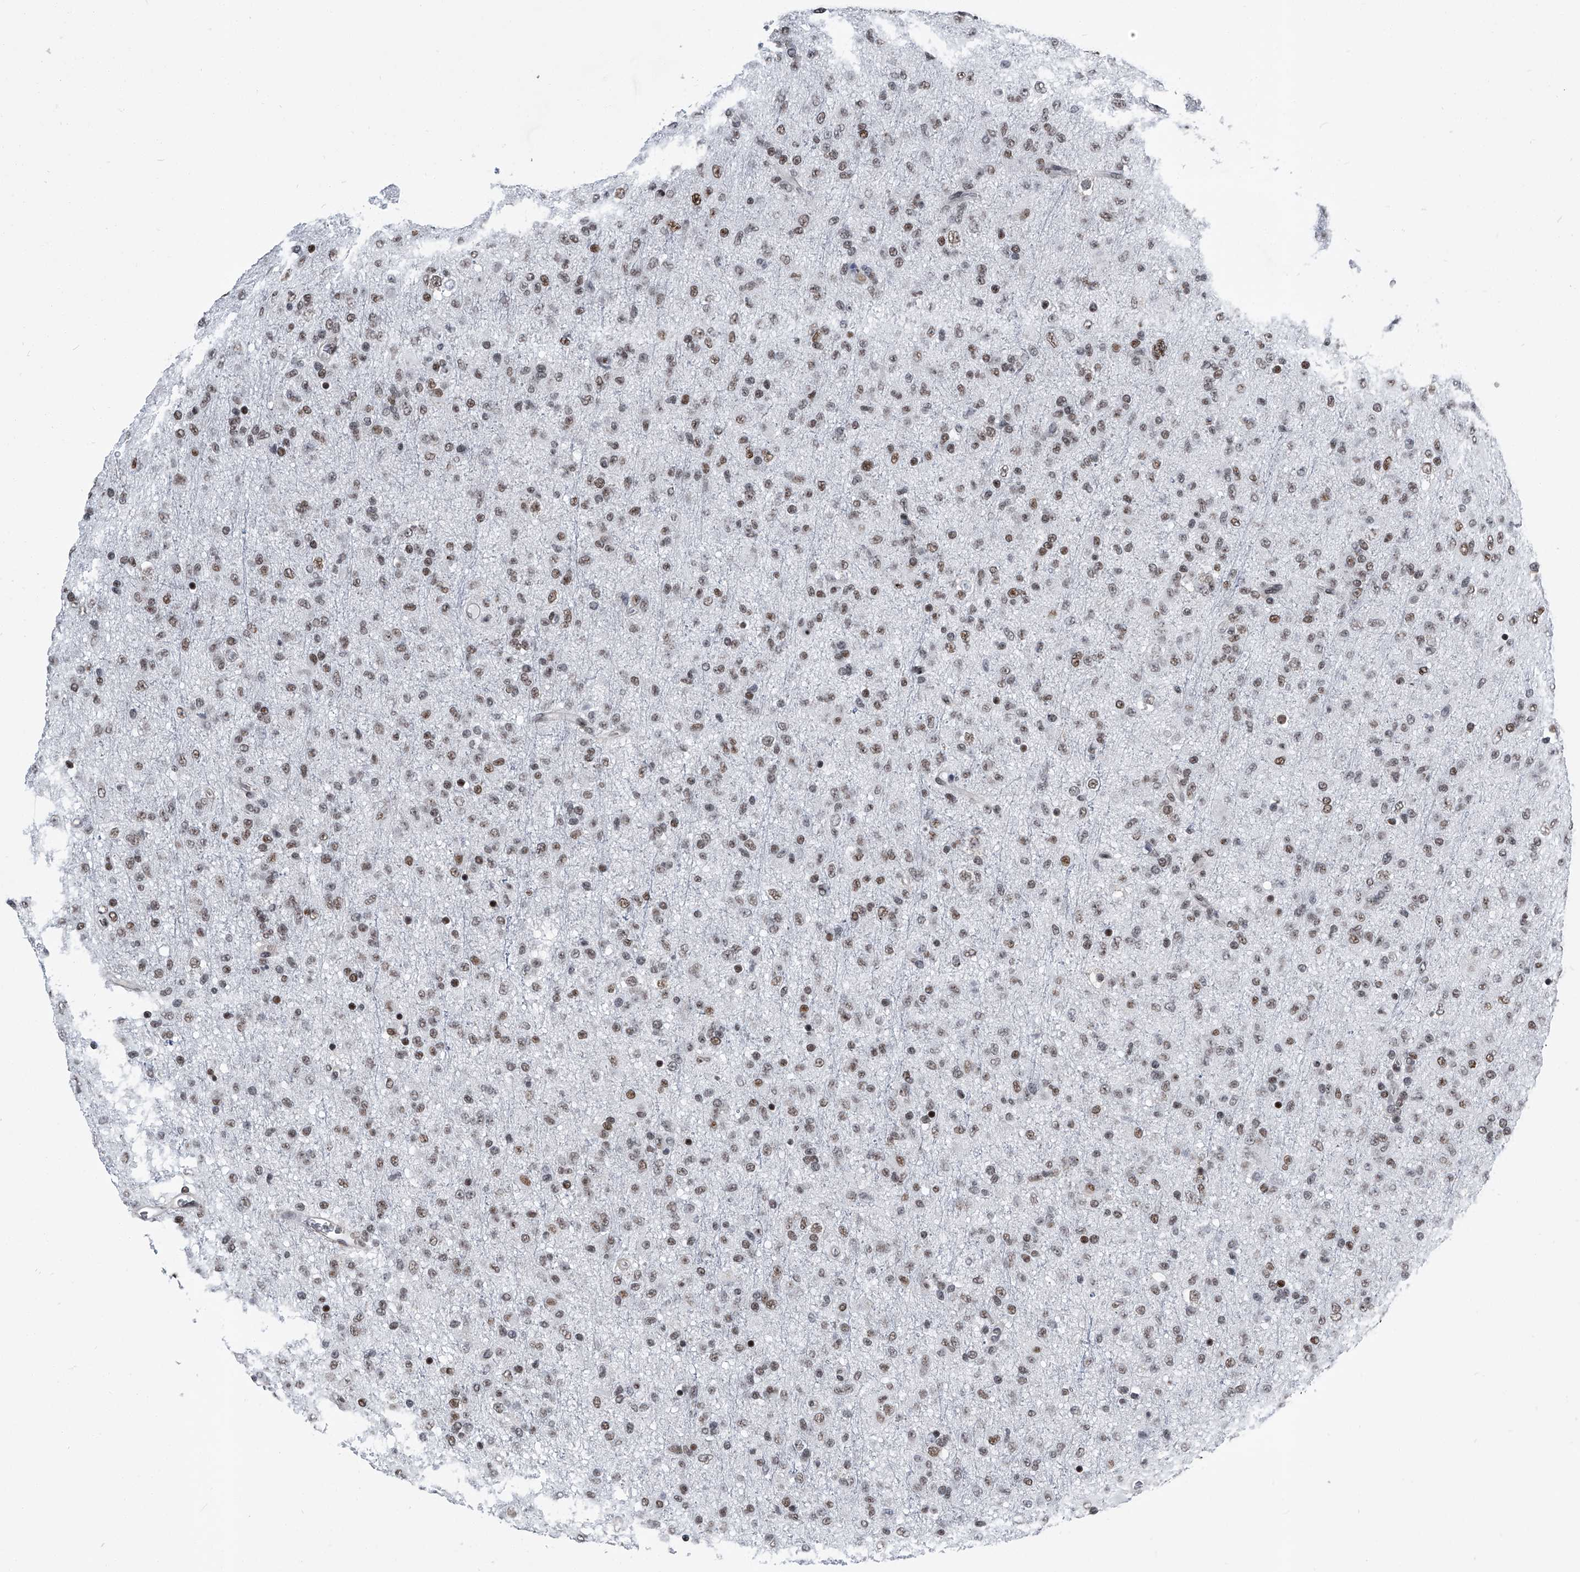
{"staining": {"intensity": "moderate", "quantity": ">75%", "location": "nuclear"}, "tissue": "glioma", "cell_type": "Tumor cells", "image_type": "cancer", "snomed": [{"axis": "morphology", "description": "Glioma, malignant, Low grade"}, {"axis": "topography", "description": "Brain"}], "caption": "Immunohistochemistry (IHC) of glioma displays medium levels of moderate nuclear staining in approximately >75% of tumor cells. The protein of interest is shown in brown color, while the nuclei are stained blue.", "gene": "SIM2", "patient": {"sex": "male", "age": 65}}